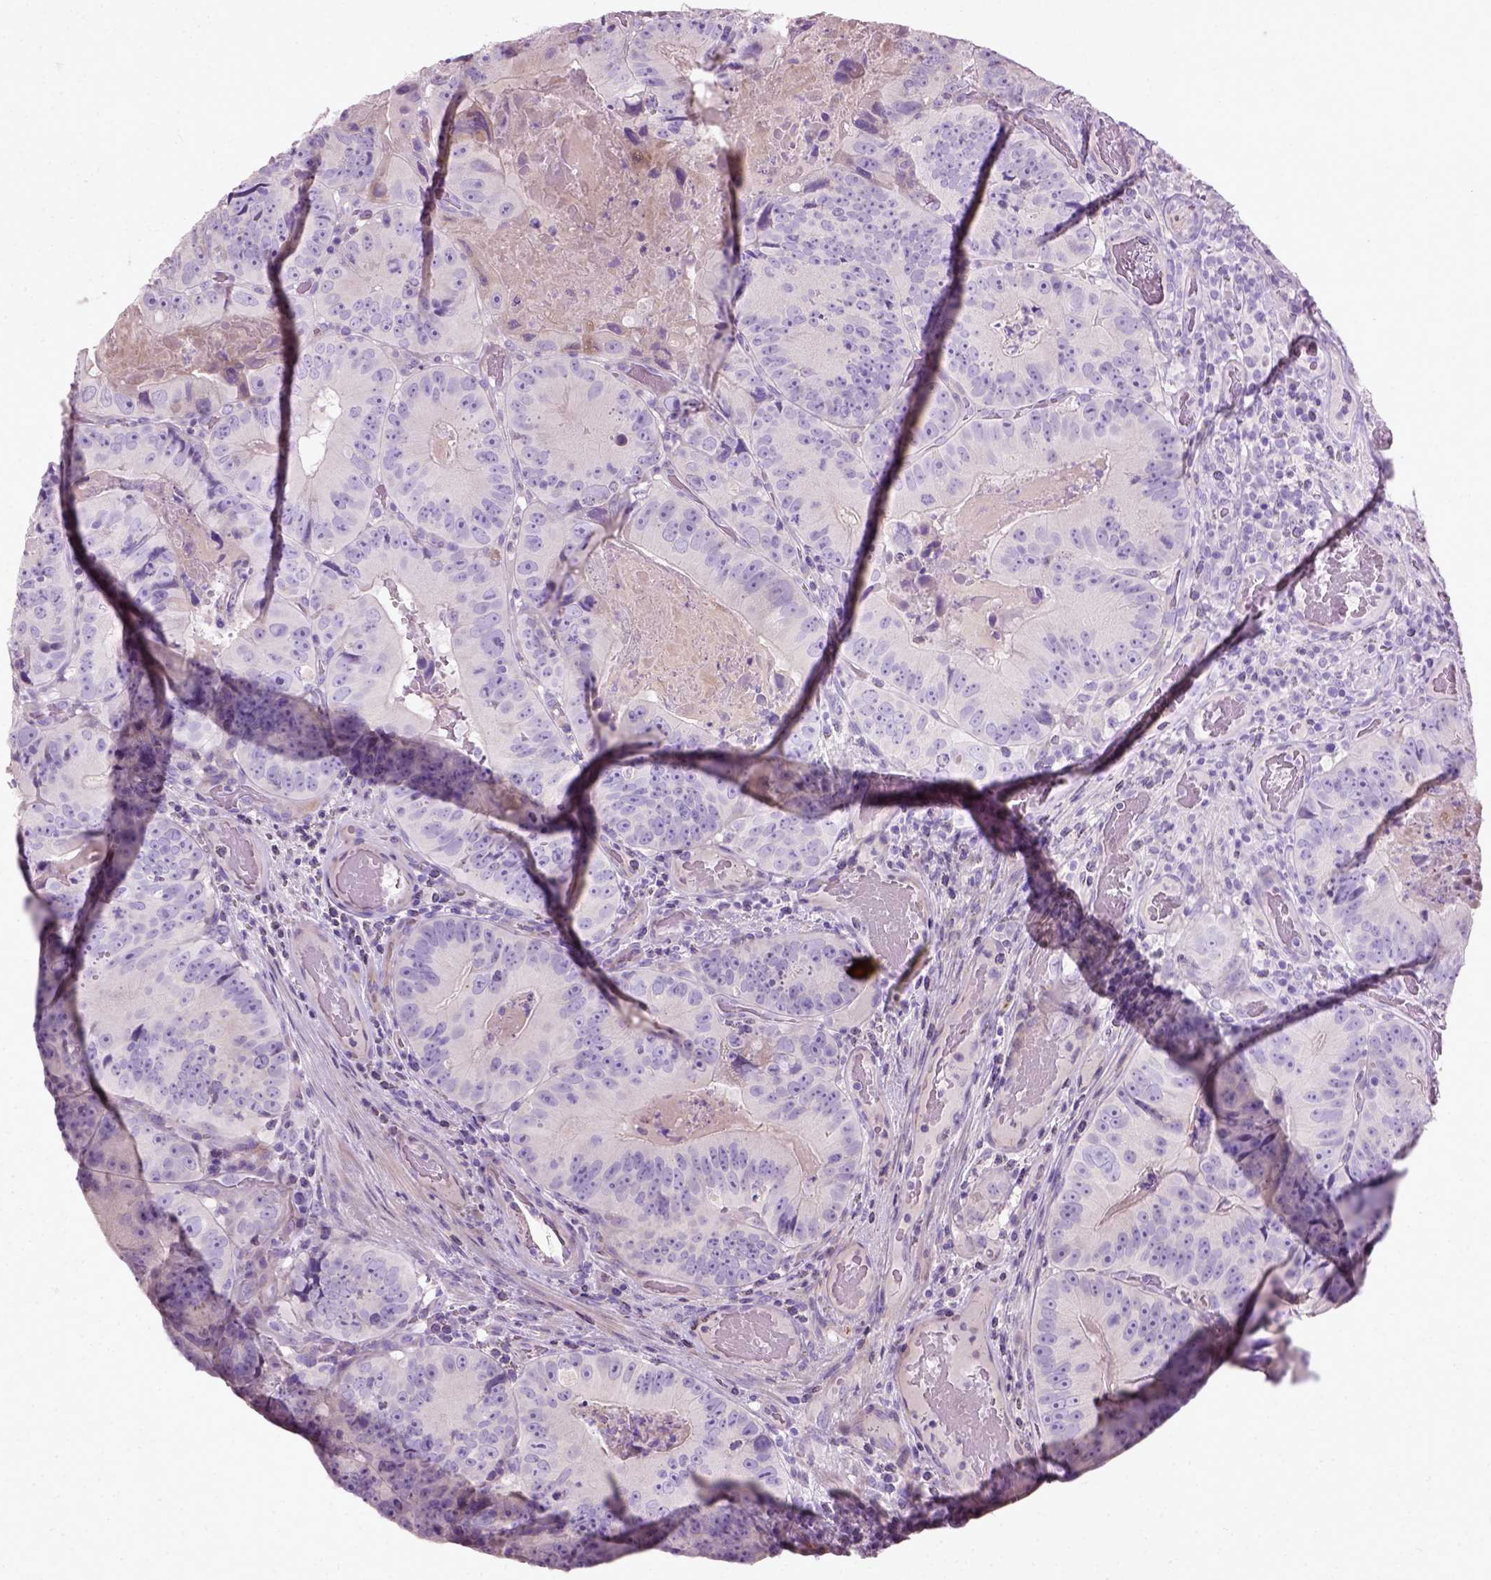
{"staining": {"intensity": "negative", "quantity": "none", "location": "none"}, "tissue": "colorectal cancer", "cell_type": "Tumor cells", "image_type": "cancer", "snomed": [{"axis": "morphology", "description": "Adenocarcinoma, NOS"}, {"axis": "topography", "description": "Colon"}], "caption": "Adenocarcinoma (colorectal) stained for a protein using immunohistochemistry exhibits no expression tumor cells.", "gene": "PKP3", "patient": {"sex": "female", "age": 86}}